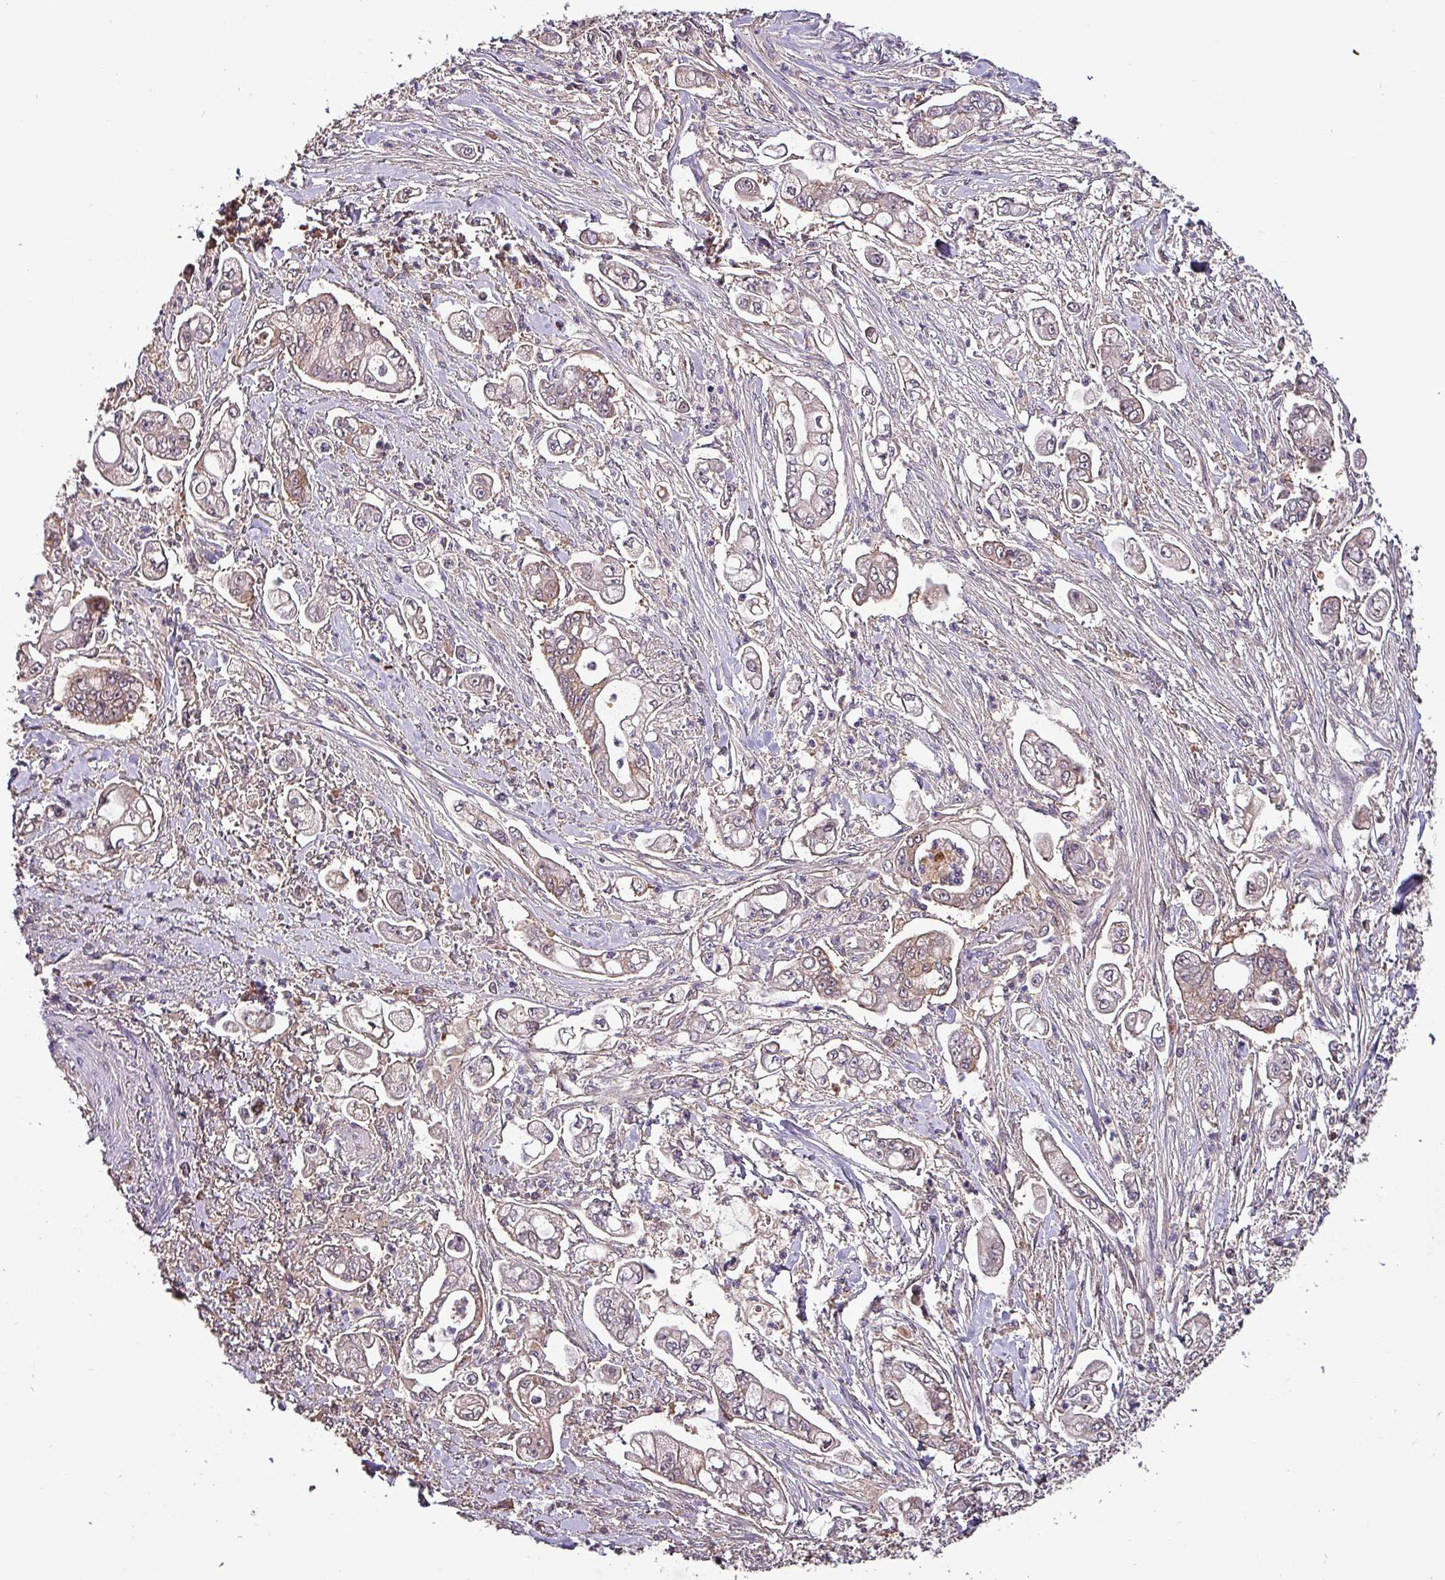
{"staining": {"intensity": "weak", "quantity": "<25%", "location": "cytoplasmic/membranous"}, "tissue": "pancreatic cancer", "cell_type": "Tumor cells", "image_type": "cancer", "snomed": [{"axis": "morphology", "description": "Adenocarcinoma, NOS"}, {"axis": "topography", "description": "Pancreas"}], "caption": "Photomicrograph shows no significant protein expression in tumor cells of pancreatic adenocarcinoma.", "gene": "PAFAH1B2", "patient": {"sex": "female", "age": 69}}